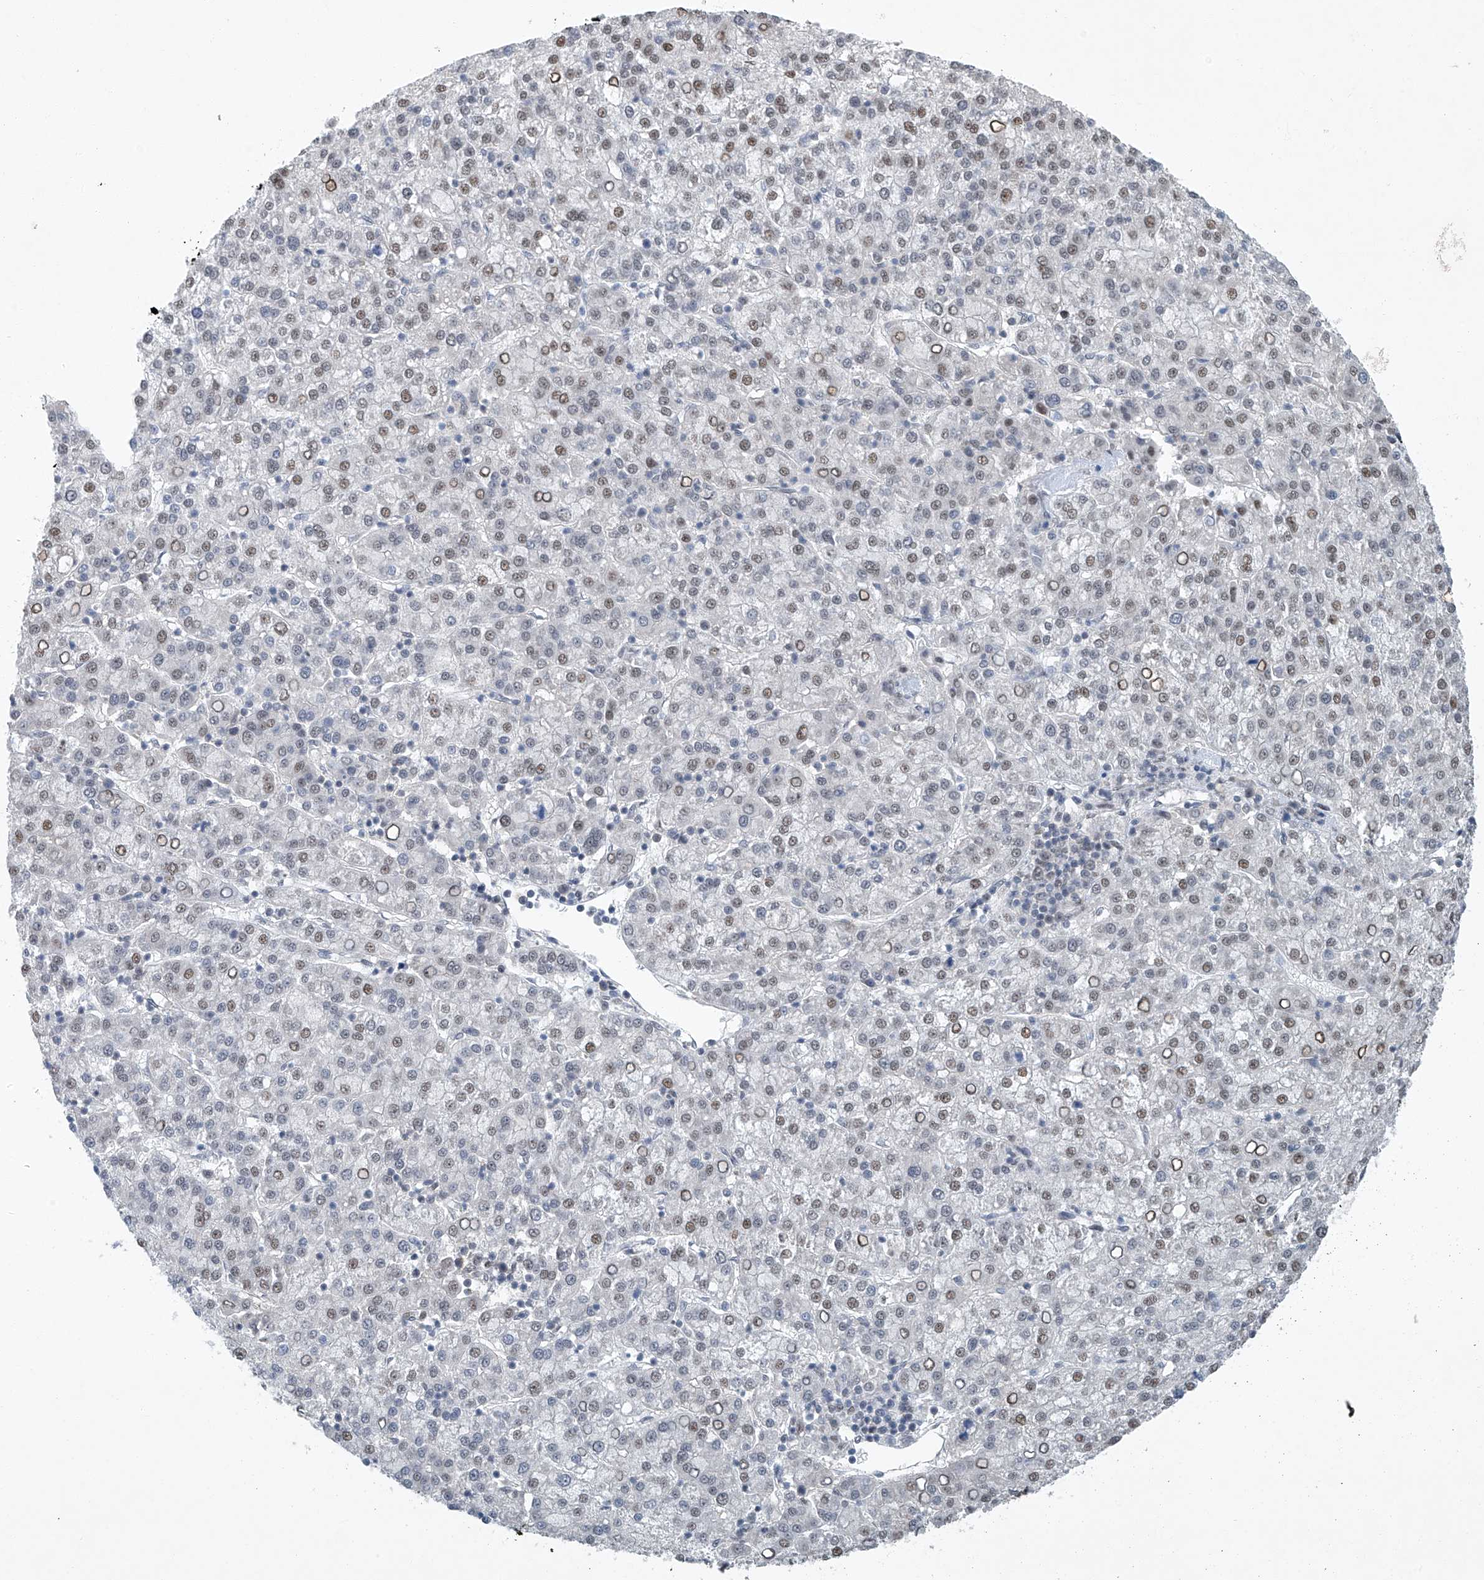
{"staining": {"intensity": "weak", "quantity": "25%-75%", "location": "nuclear"}, "tissue": "liver cancer", "cell_type": "Tumor cells", "image_type": "cancer", "snomed": [{"axis": "morphology", "description": "Carcinoma, Hepatocellular, NOS"}, {"axis": "topography", "description": "Liver"}], "caption": "Liver hepatocellular carcinoma tissue reveals weak nuclear staining in about 25%-75% of tumor cells, visualized by immunohistochemistry.", "gene": "TAF8", "patient": {"sex": "female", "age": 58}}